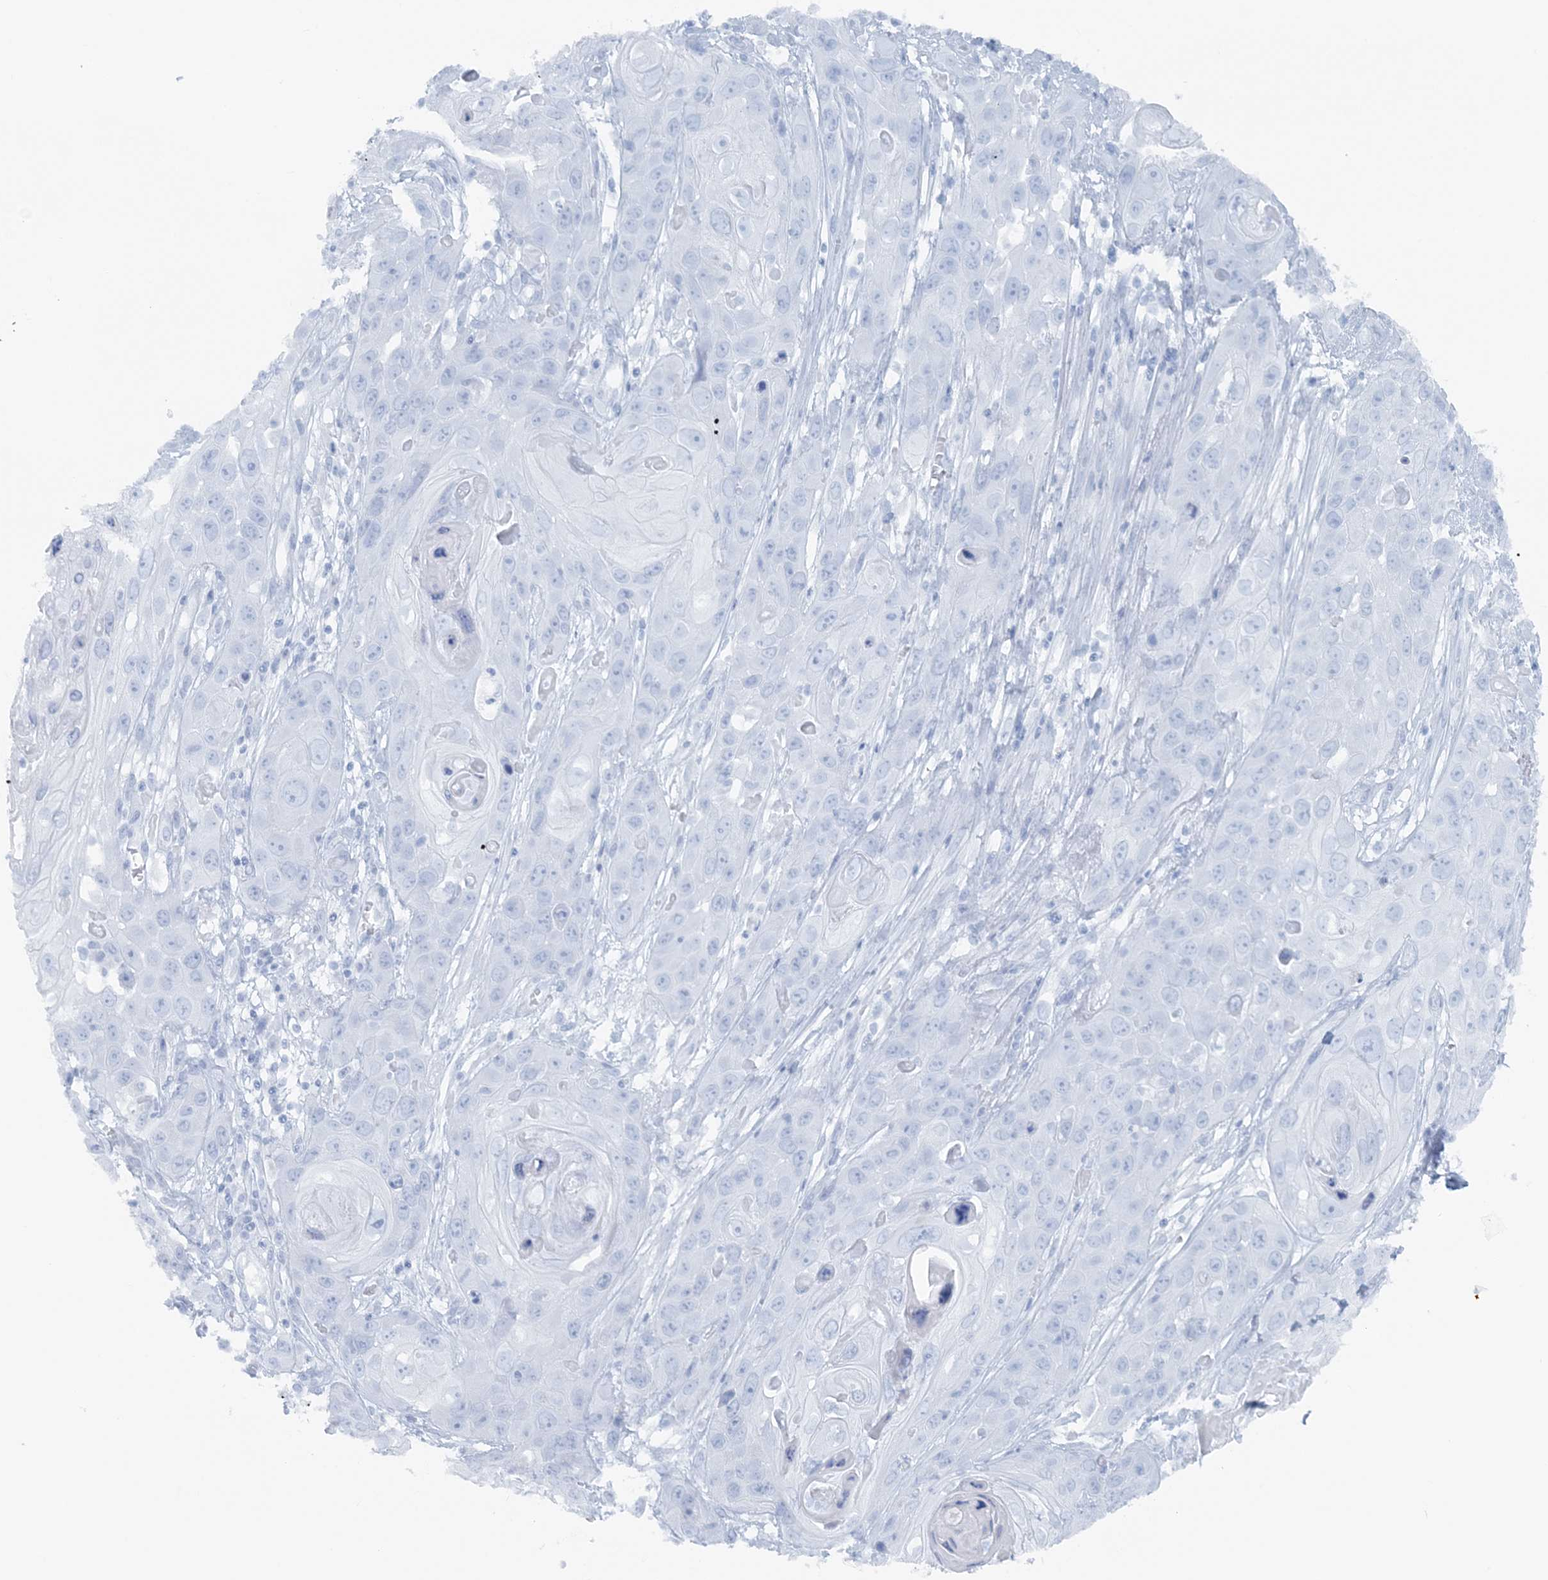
{"staining": {"intensity": "negative", "quantity": "none", "location": "none"}, "tissue": "skin cancer", "cell_type": "Tumor cells", "image_type": "cancer", "snomed": [{"axis": "morphology", "description": "Squamous cell carcinoma, NOS"}, {"axis": "topography", "description": "Skin"}], "caption": "A high-resolution micrograph shows immunohistochemistry staining of skin cancer (squamous cell carcinoma), which demonstrates no significant positivity in tumor cells.", "gene": "ATP11A", "patient": {"sex": "male", "age": 55}}